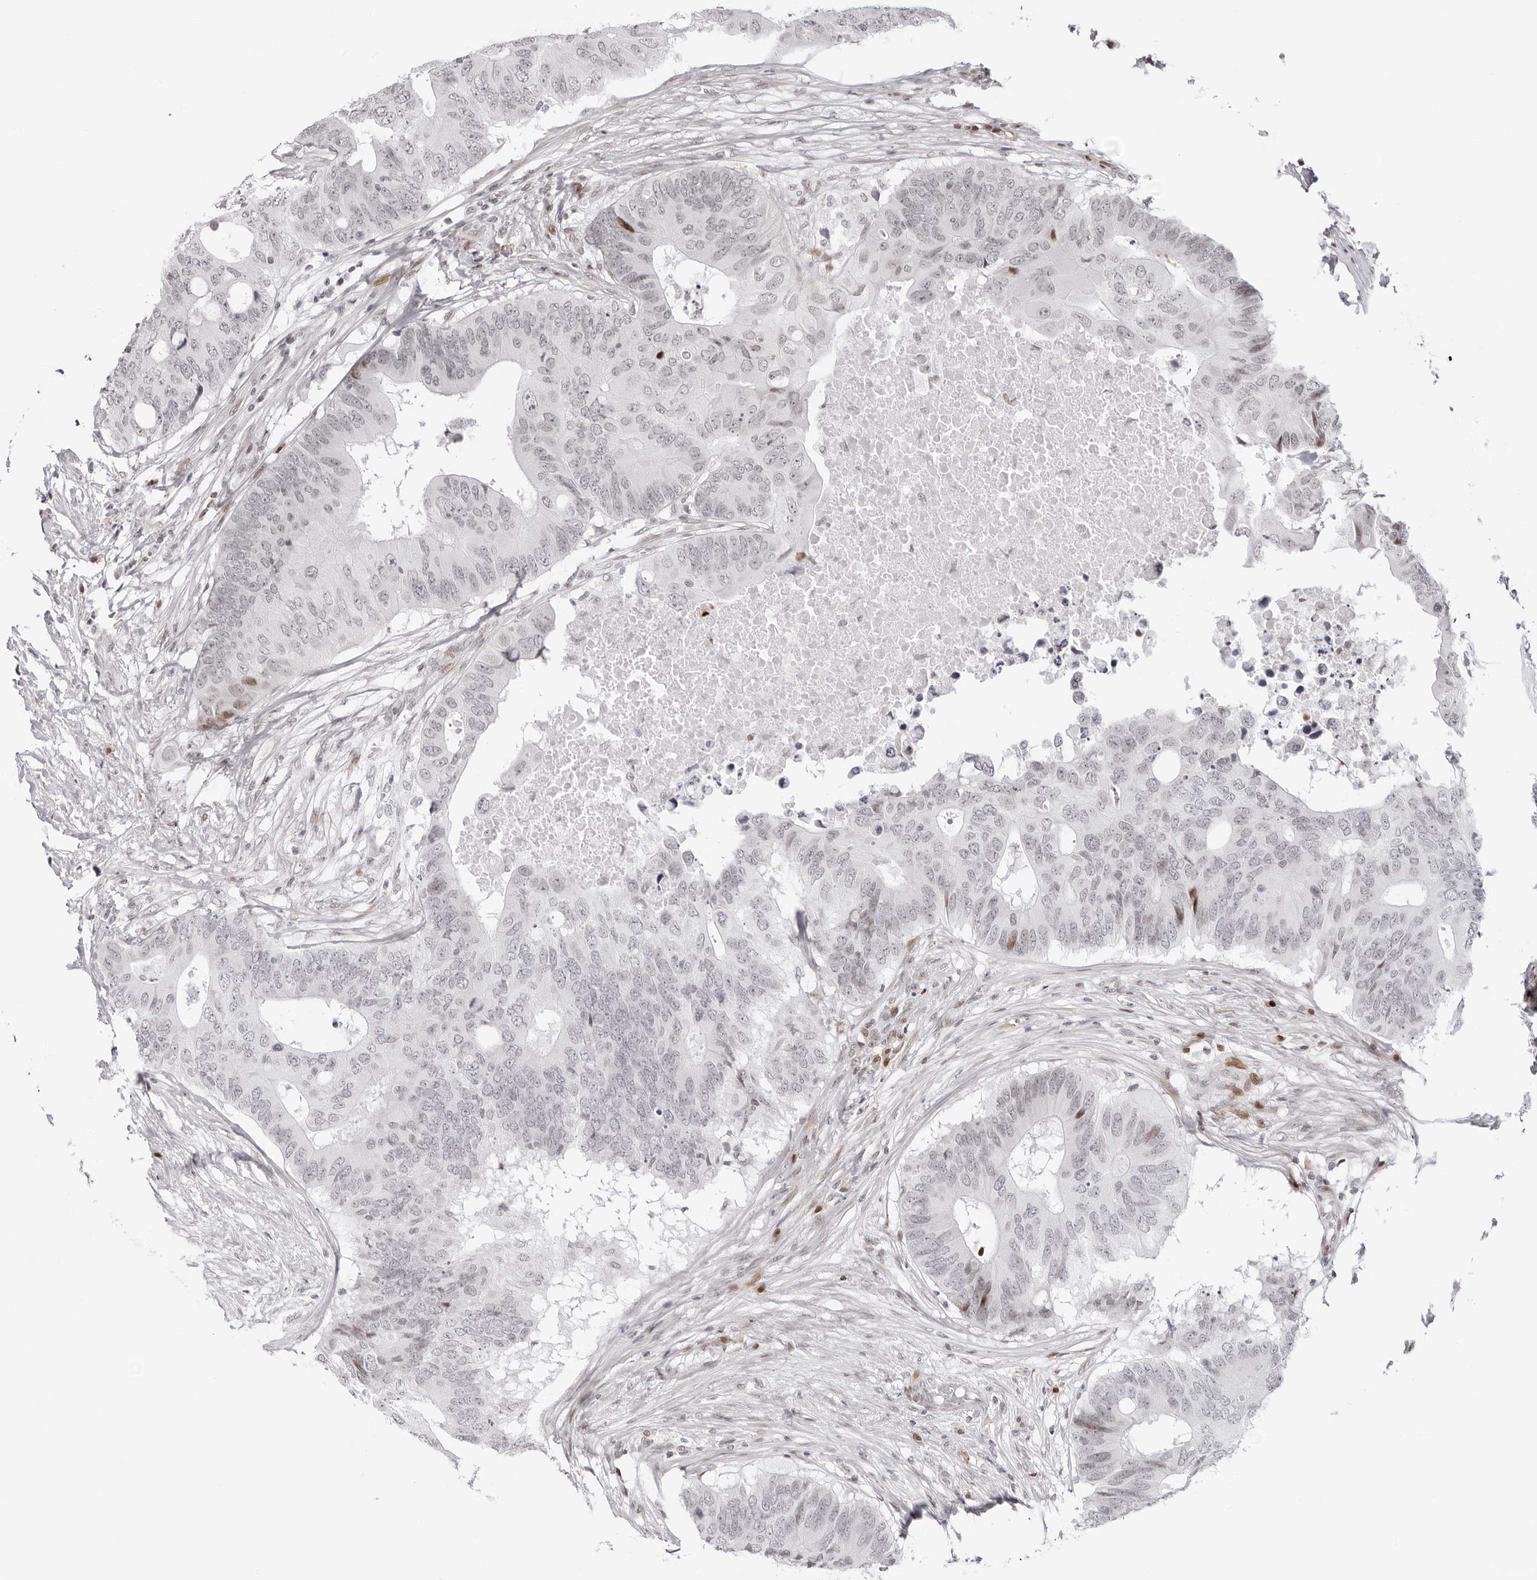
{"staining": {"intensity": "moderate", "quantity": "<25%", "location": "nuclear"}, "tissue": "colorectal cancer", "cell_type": "Tumor cells", "image_type": "cancer", "snomed": [{"axis": "morphology", "description": "Adenocarcinoma, NOS"}, {"axis": "topography", "description": "Colon"}], "caption": "Colorectal adenocarcinoma was stained to show a protein in brown. There is low levels of moderate nuclear staining in about <25% of tumor cells.", "gene": "NTPCR", "patient": {"sex": "male", "age": 71}}